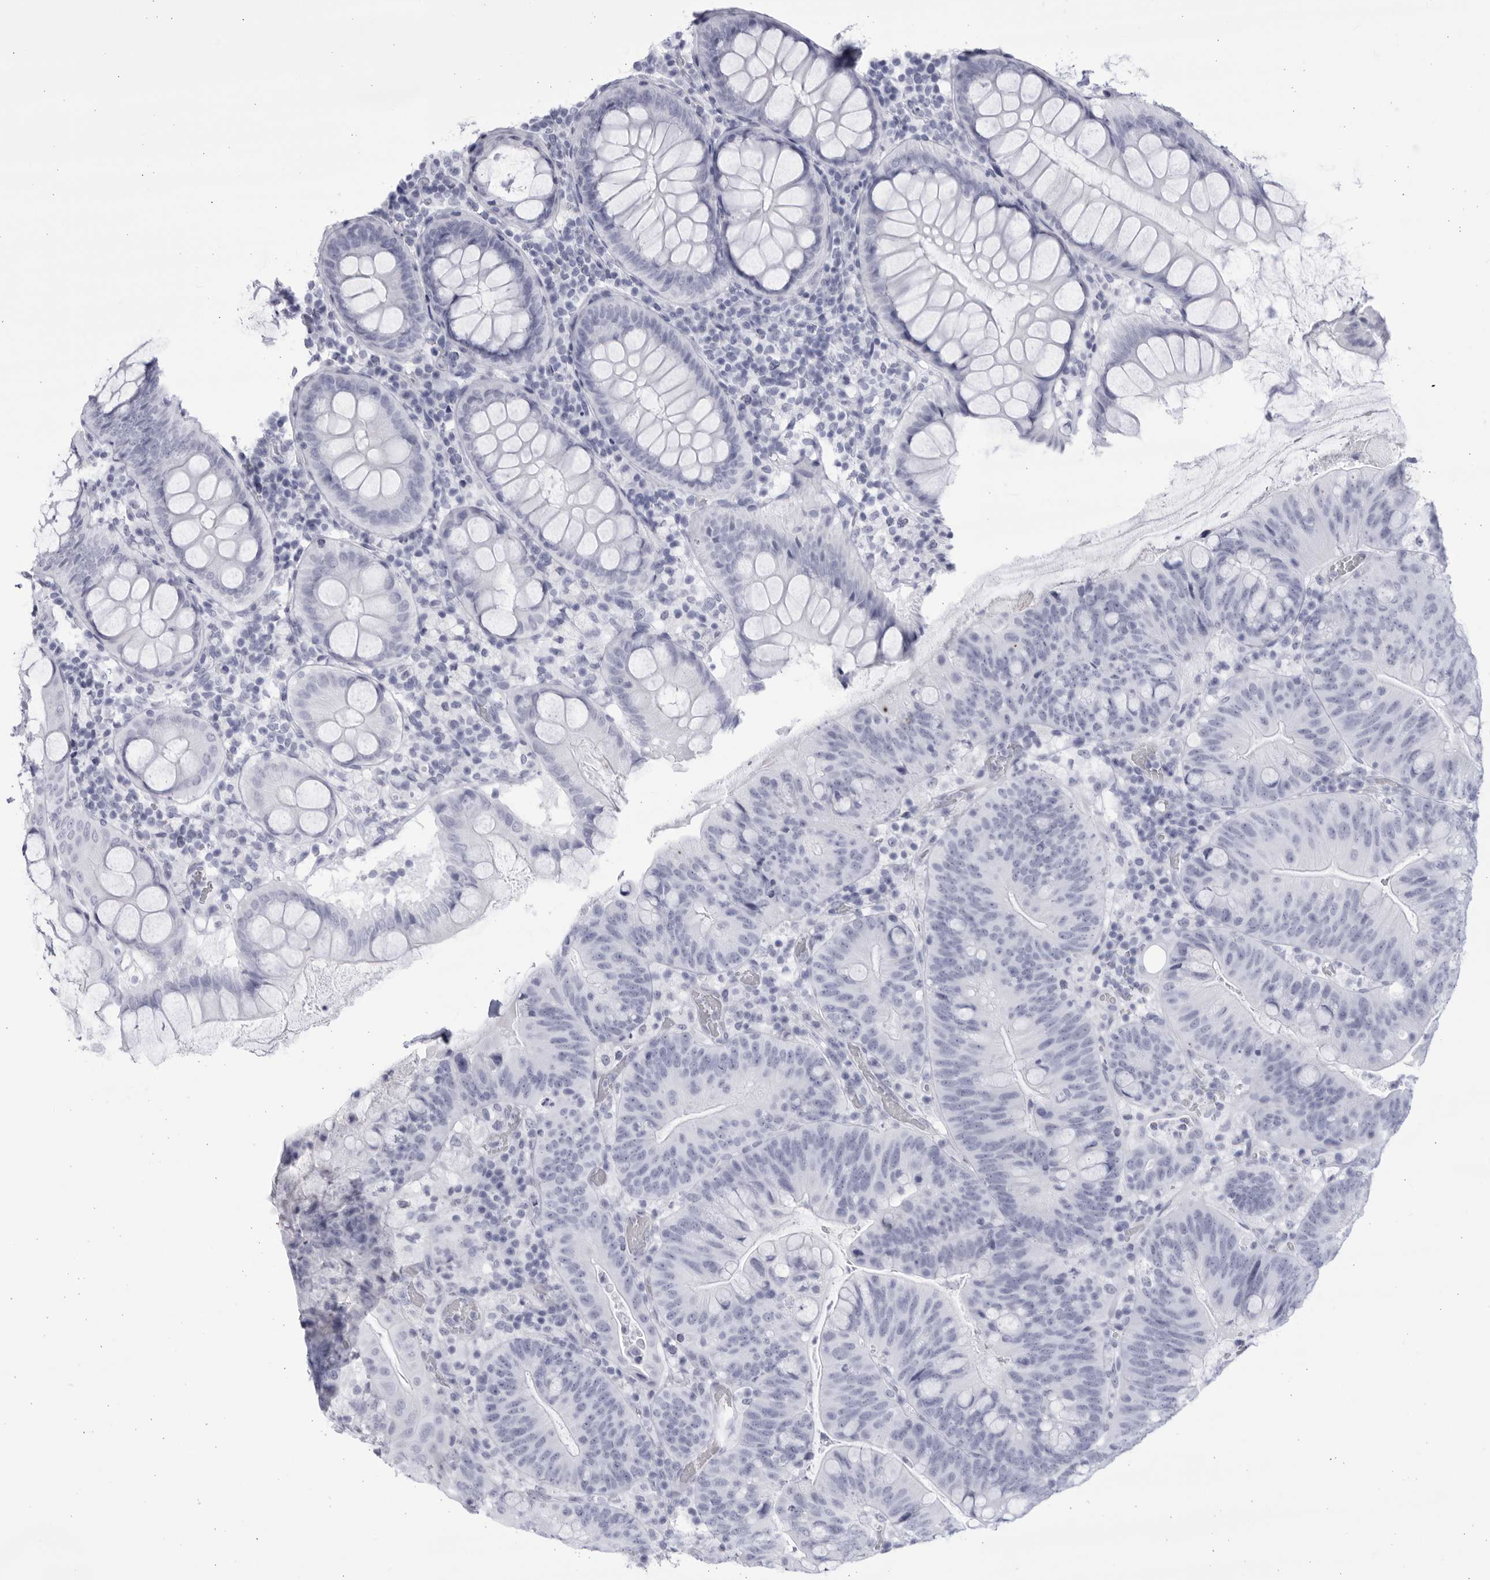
{"staining": {"intensity": "negative", "quantity": "none", "location": "none"}, "tissue": "colorectal cancer", "cell_type": "Tumor cells", "image_type": "cancer", "snomed": [{"axis": "morphology", "description": "Adenocarcinoma, NOS"}, {"axis": "topography", "description": "Colon"}], "caption": "Immunohistochemical staining of human colorectal cancer (adenocarcinoma) shows no significant staining in tumor cells.", "gene": "CCDC181", "patient": {"sex": "female", "age": 66}}